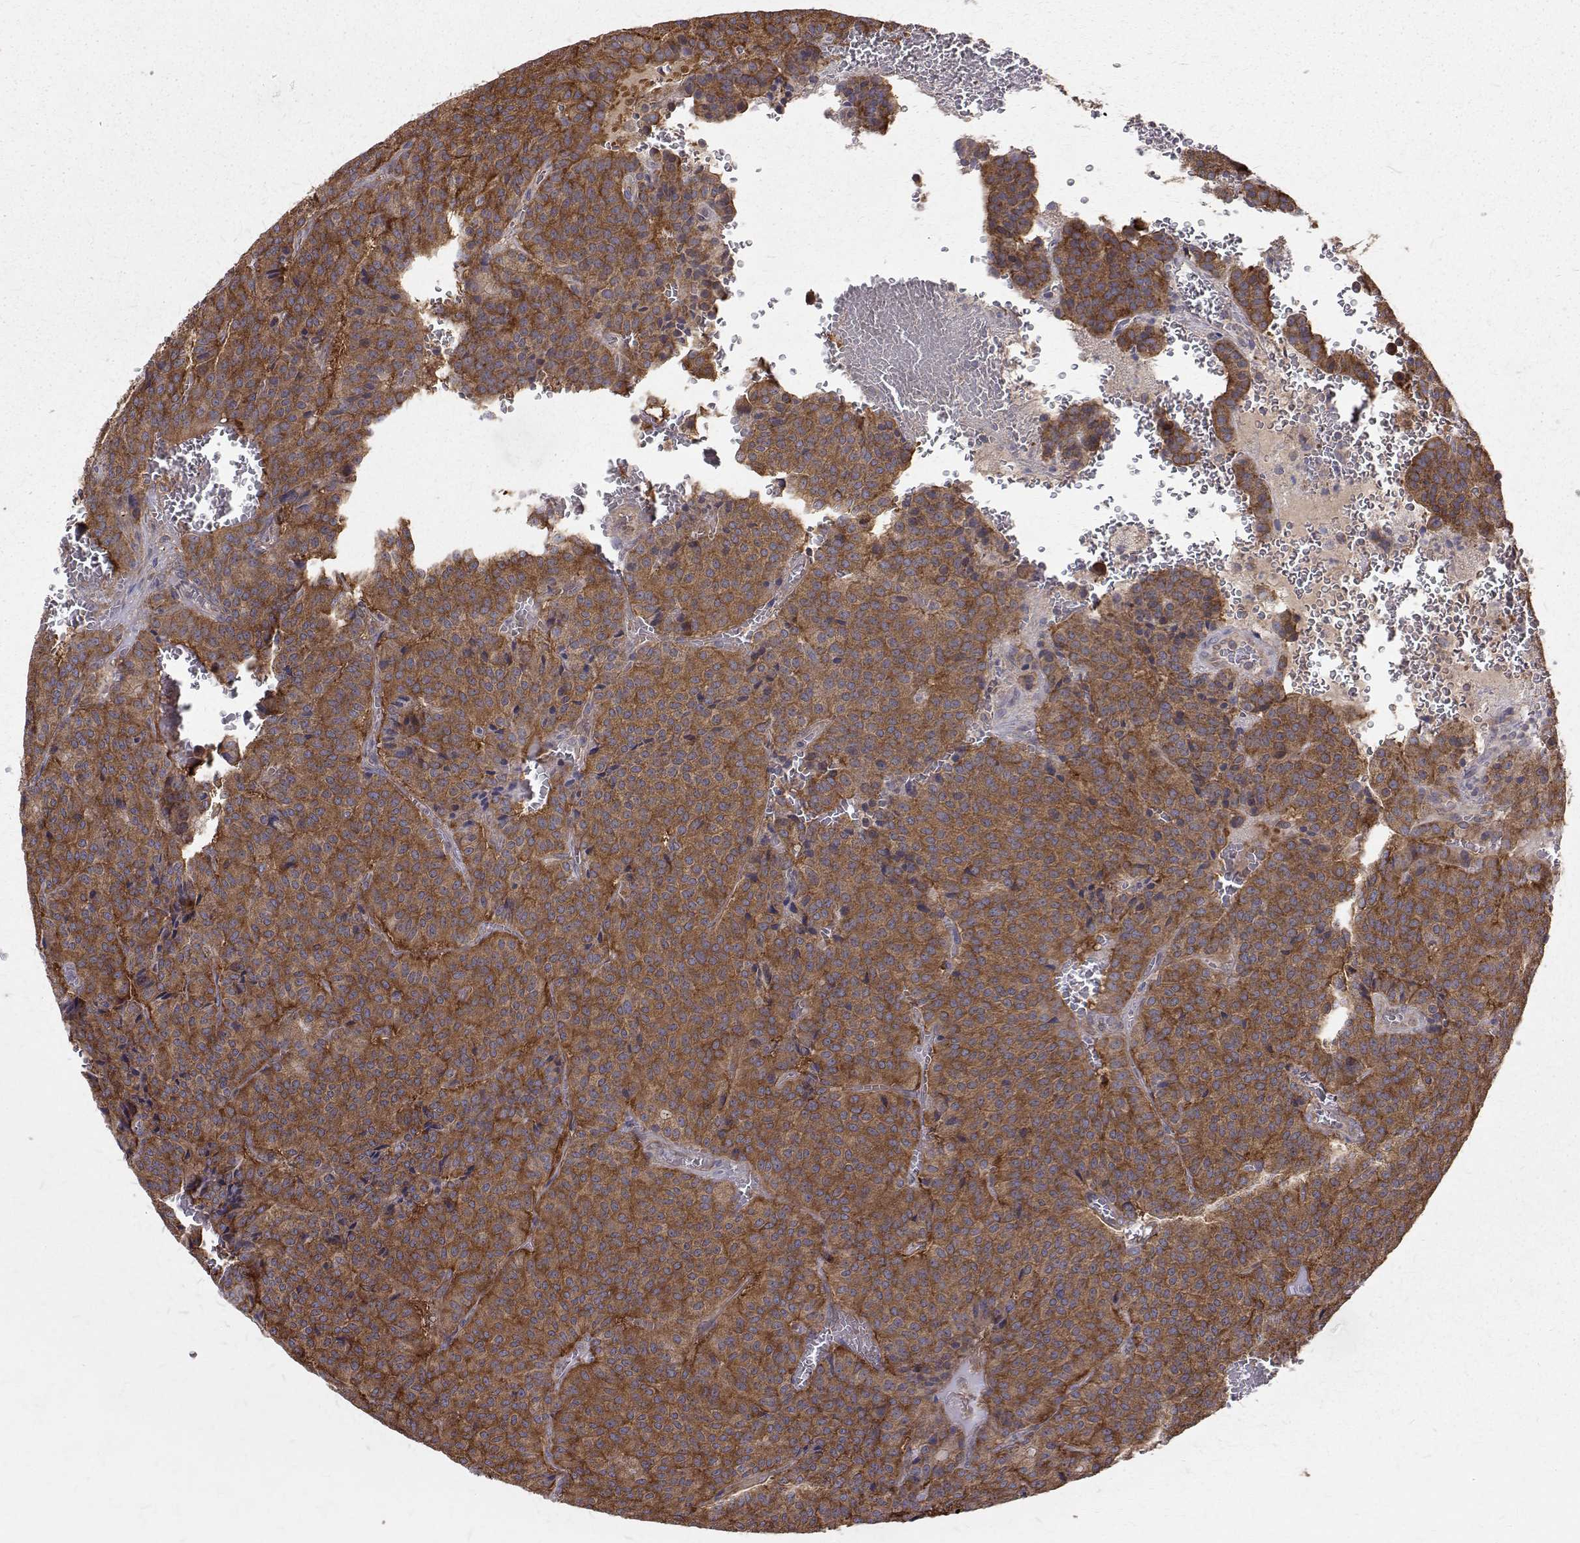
{"staining": {"intensity": "strong", "quantity": ">75%", "location": "cytoplasmic/membranous"}, "tissue": "carcinoid", "cell_type": "Tumor cells", "image_type": "cancer", "snomed": [{"axis": "morphology", "description": "Carcinoid, malignant, NOS"}, {"axis": "topography", "description": "Lung"}], "caption": "This is an image of immunohistochemistry (IHC) staining of malignant carcinoid, which shows strong staining in the cytoplasmic/membranous of tumor cells.", "gene": "FARSB", "patient": {"sex": "male", "age": 70}}